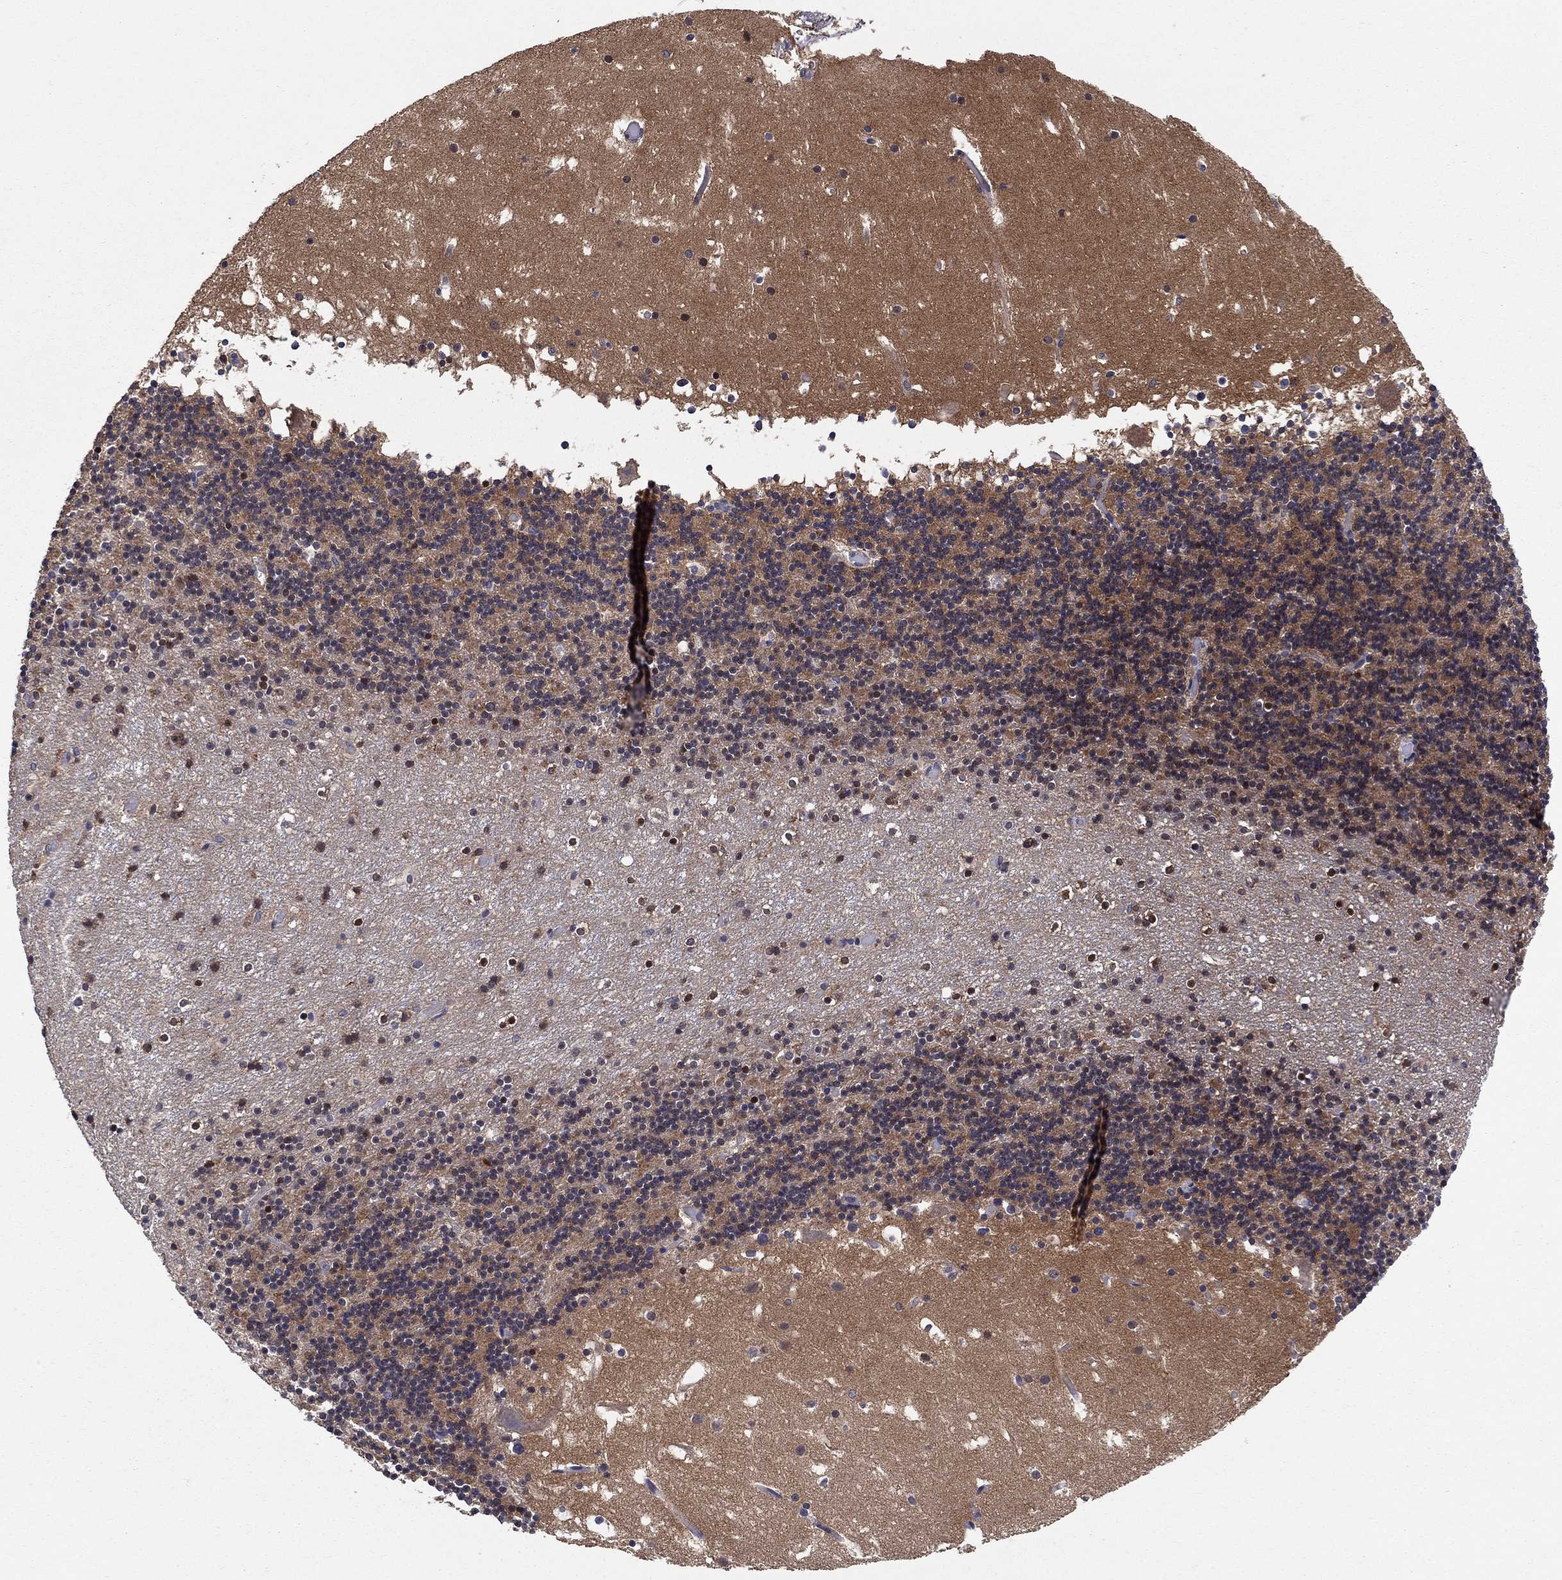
{"staining": {"intensity": "strong", "quantity": "<25%", "location": "nuclear"}, "tissue": "cerebellum", "cell_type": "Cells in granular layer", "image_type": "normal", "snomed": [{"axis": "morphology", "description": "Normal tissue, NOS"}, {"axis": "topography", "description": "Cerebellum"}], "caption": "A high-resolution histopathology image shows immunohistochemistry (IHC) staining of unremarkable cerebellum, which demonstrates strong nuclear expression in about <25% of cells in granular layer.", "gene": "BMERB1", "patient": {"sex": "male", "age": 37}}